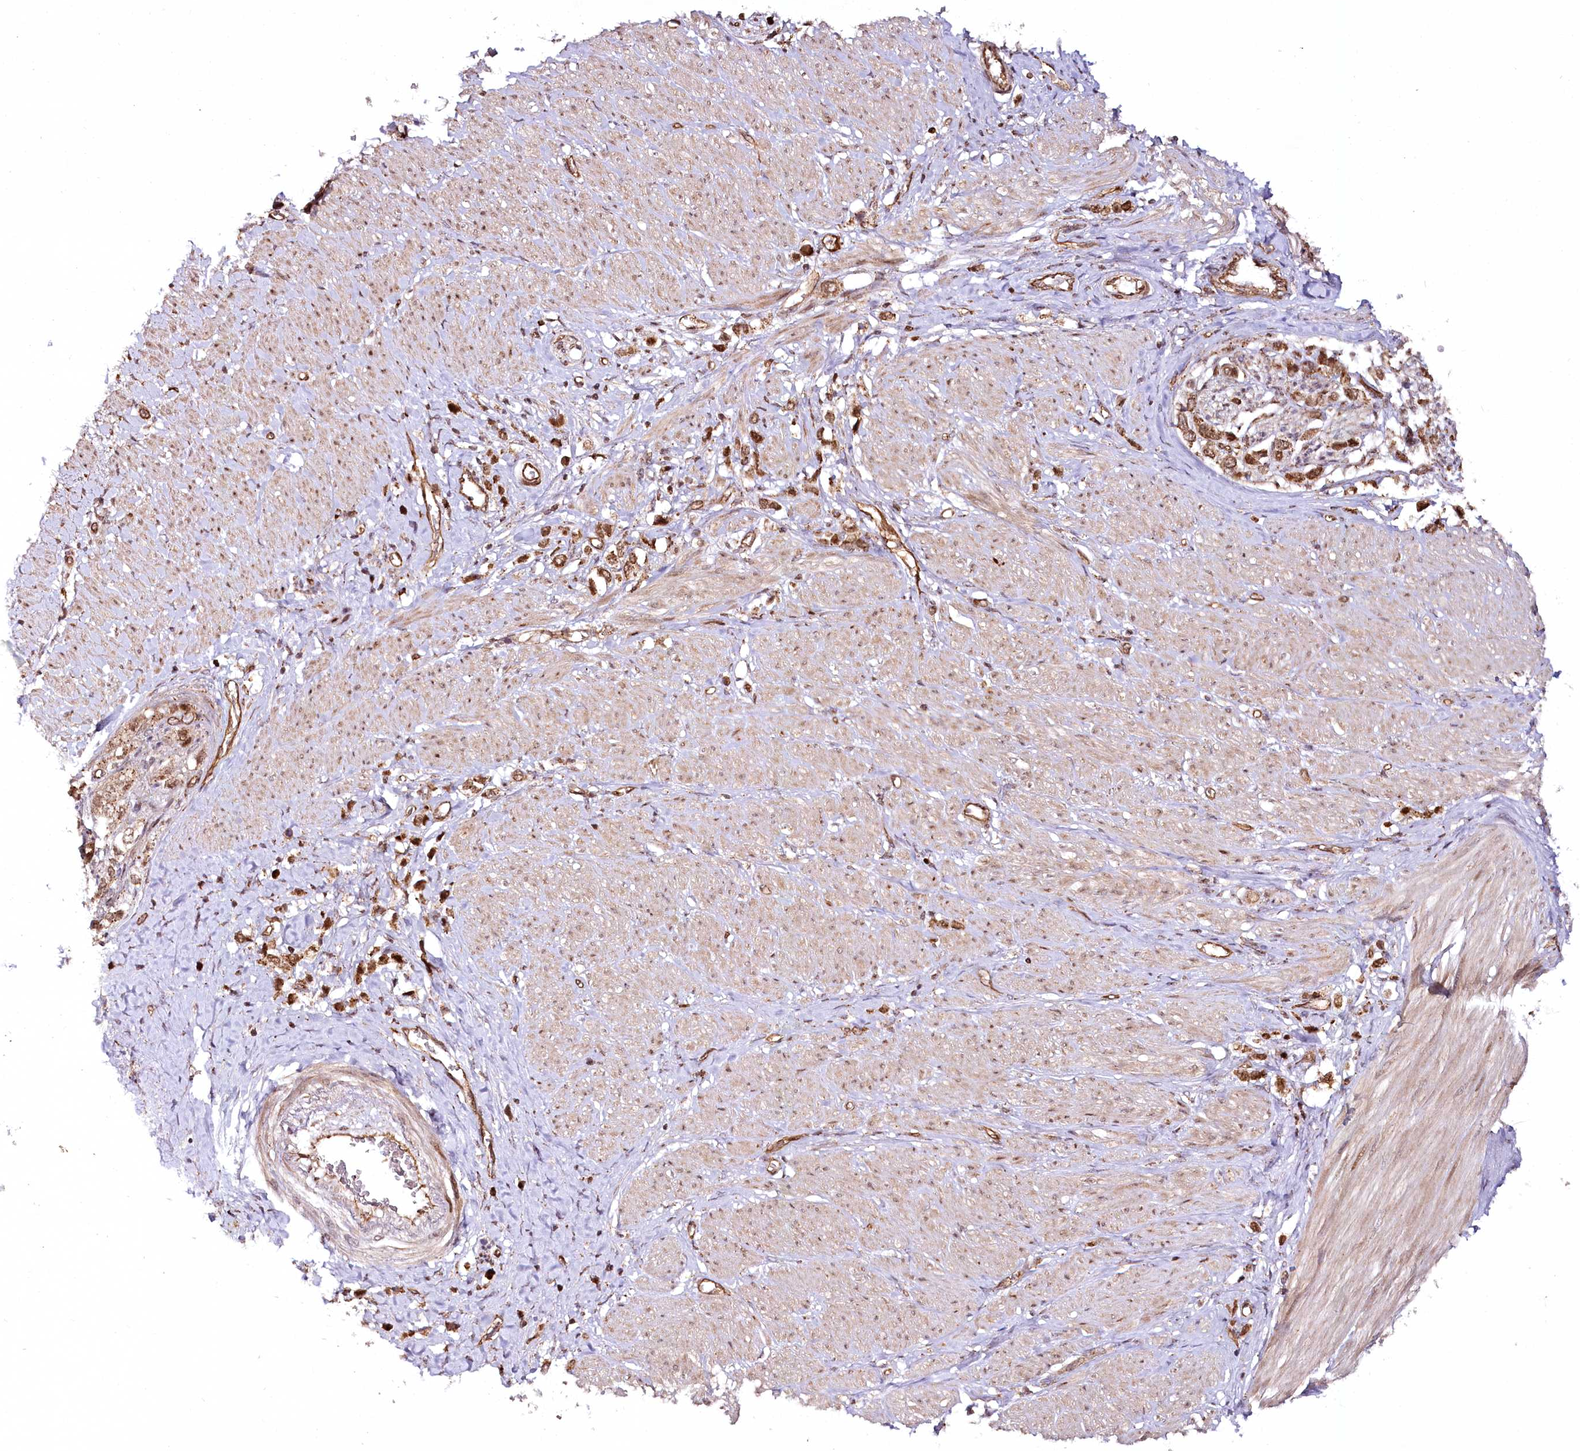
{"staining": {"intensity": "moderate", "quantity": ">75%", "location": "cytoplasmic/membranous,nuclear"}, "tissue": "stomach cancer", "cell_type": "Tumor cells", "image_type": "cancer", "snomed": [{"axis": "morphology", "description": "Adenocarcinoma, NOS"}, {"axis": "topography", "description": "Stomach"}], "caption": "Immunohistochemistry (IHC) image of stomach adenocarcinoma stained for a protein (brown), which reveals medium levels of moderate cytoplasmic/membranous and nuclear staining in approximately >75% of tumor cells.", "gene": "COPG1", "patient": {"sex": "female", "age": 65}}